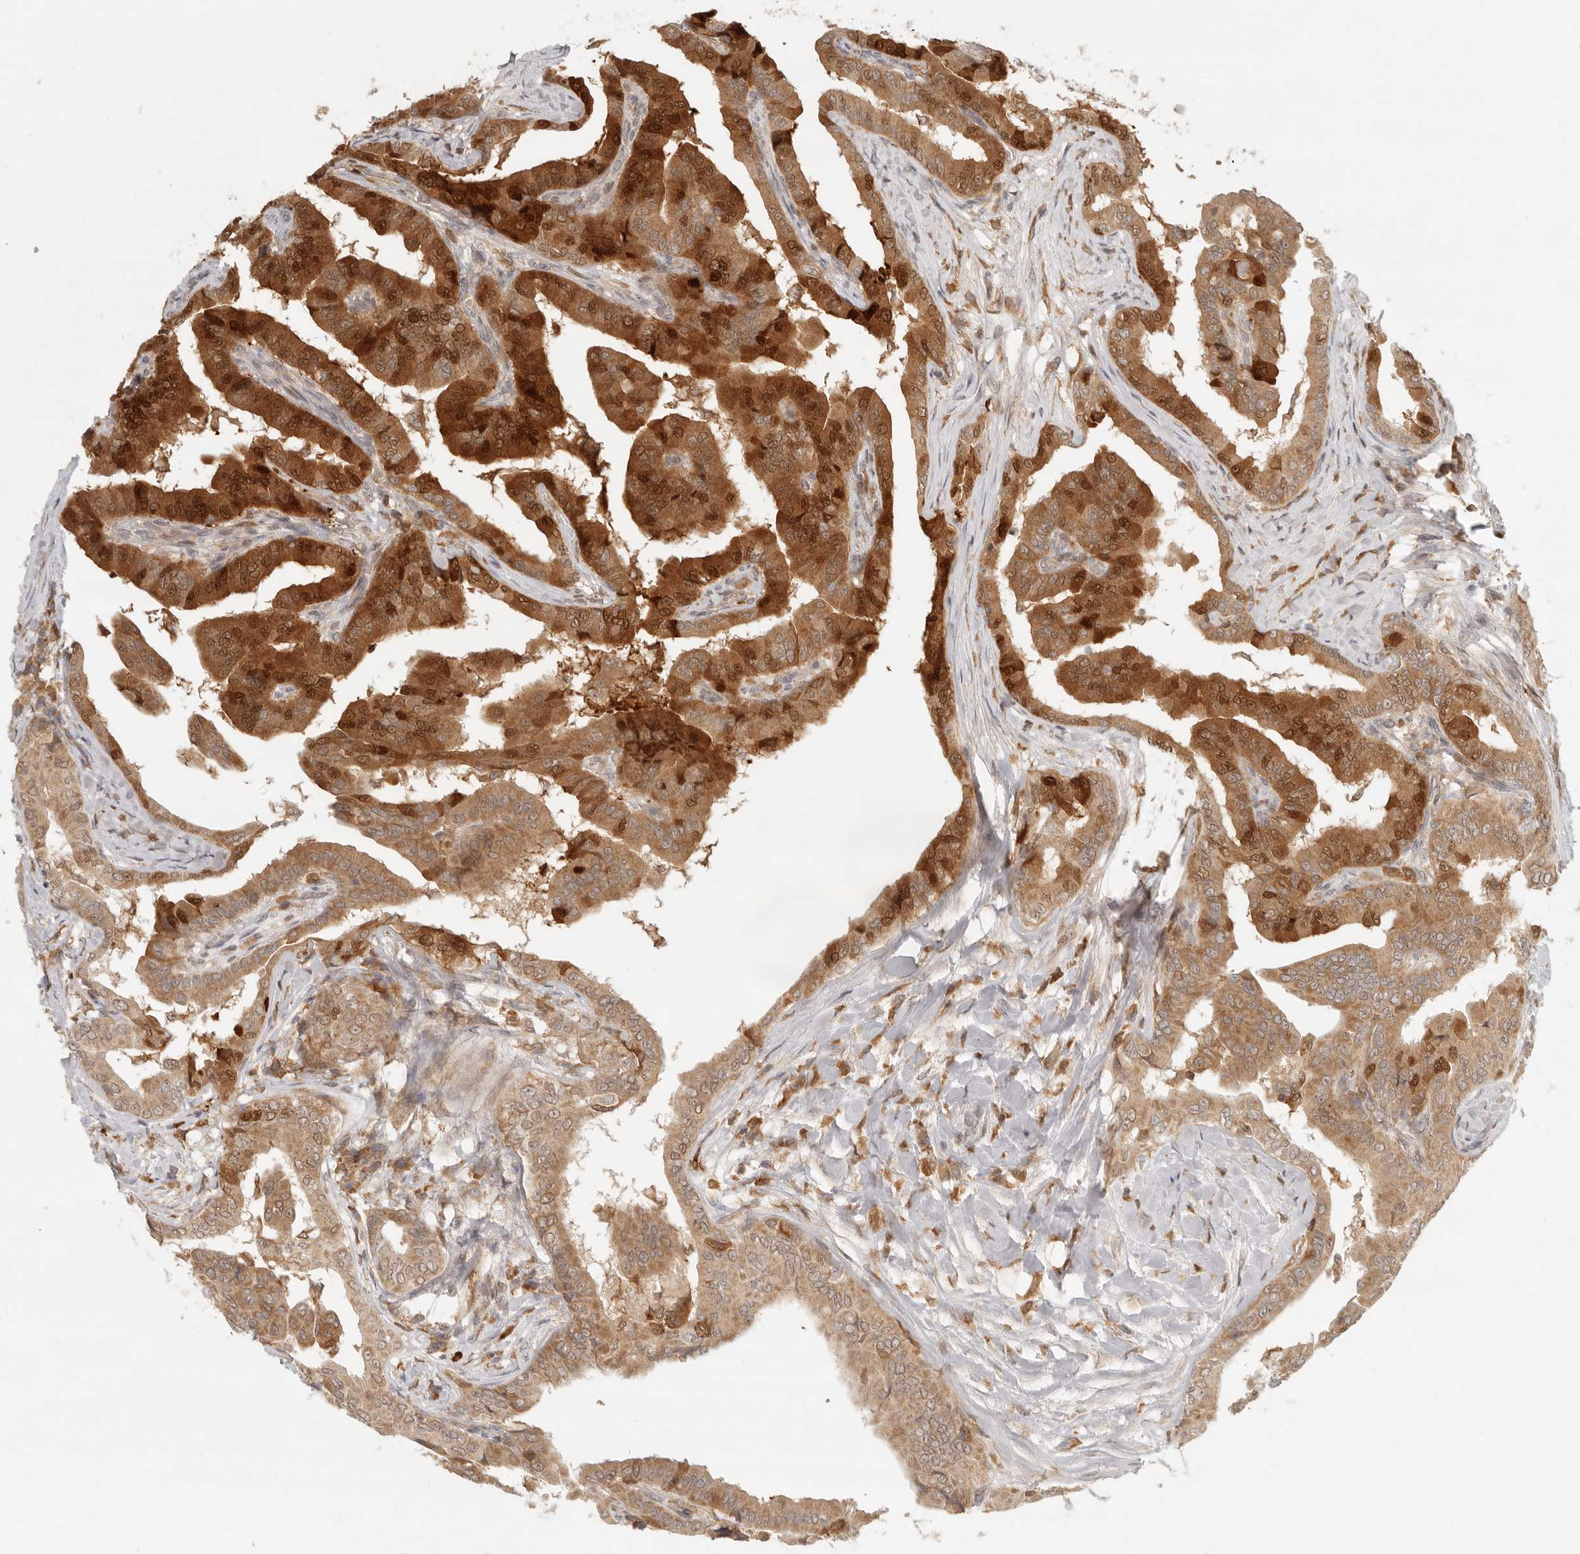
{"staining": {"intensity": "strong", "quantity": ">75%", "location": "cytoplasmic/membranous,nuclear"}, "tissue": "thyroid cancer", "cell_type": "Tumor cells", "image_type": "cancer", "snomed": [{"axis": "morphology", "description": "Papillary adenocarcinoma, NOS"}, {"axis": "topography", "description": "Thyroid gland"}], "caption": "Immunohistochemical staining of human thyroid papillary adenocarcinoma reveals high levels of strong cytoplasmic/membranous and nuclear protein staining in approximately >75% of tumor cells. Immunohistochemistry stains the protein of interest in brown and the nuclei are stained blue.", "gene": "AHDC1", "patient": {"sex": "male", "age": 33}}